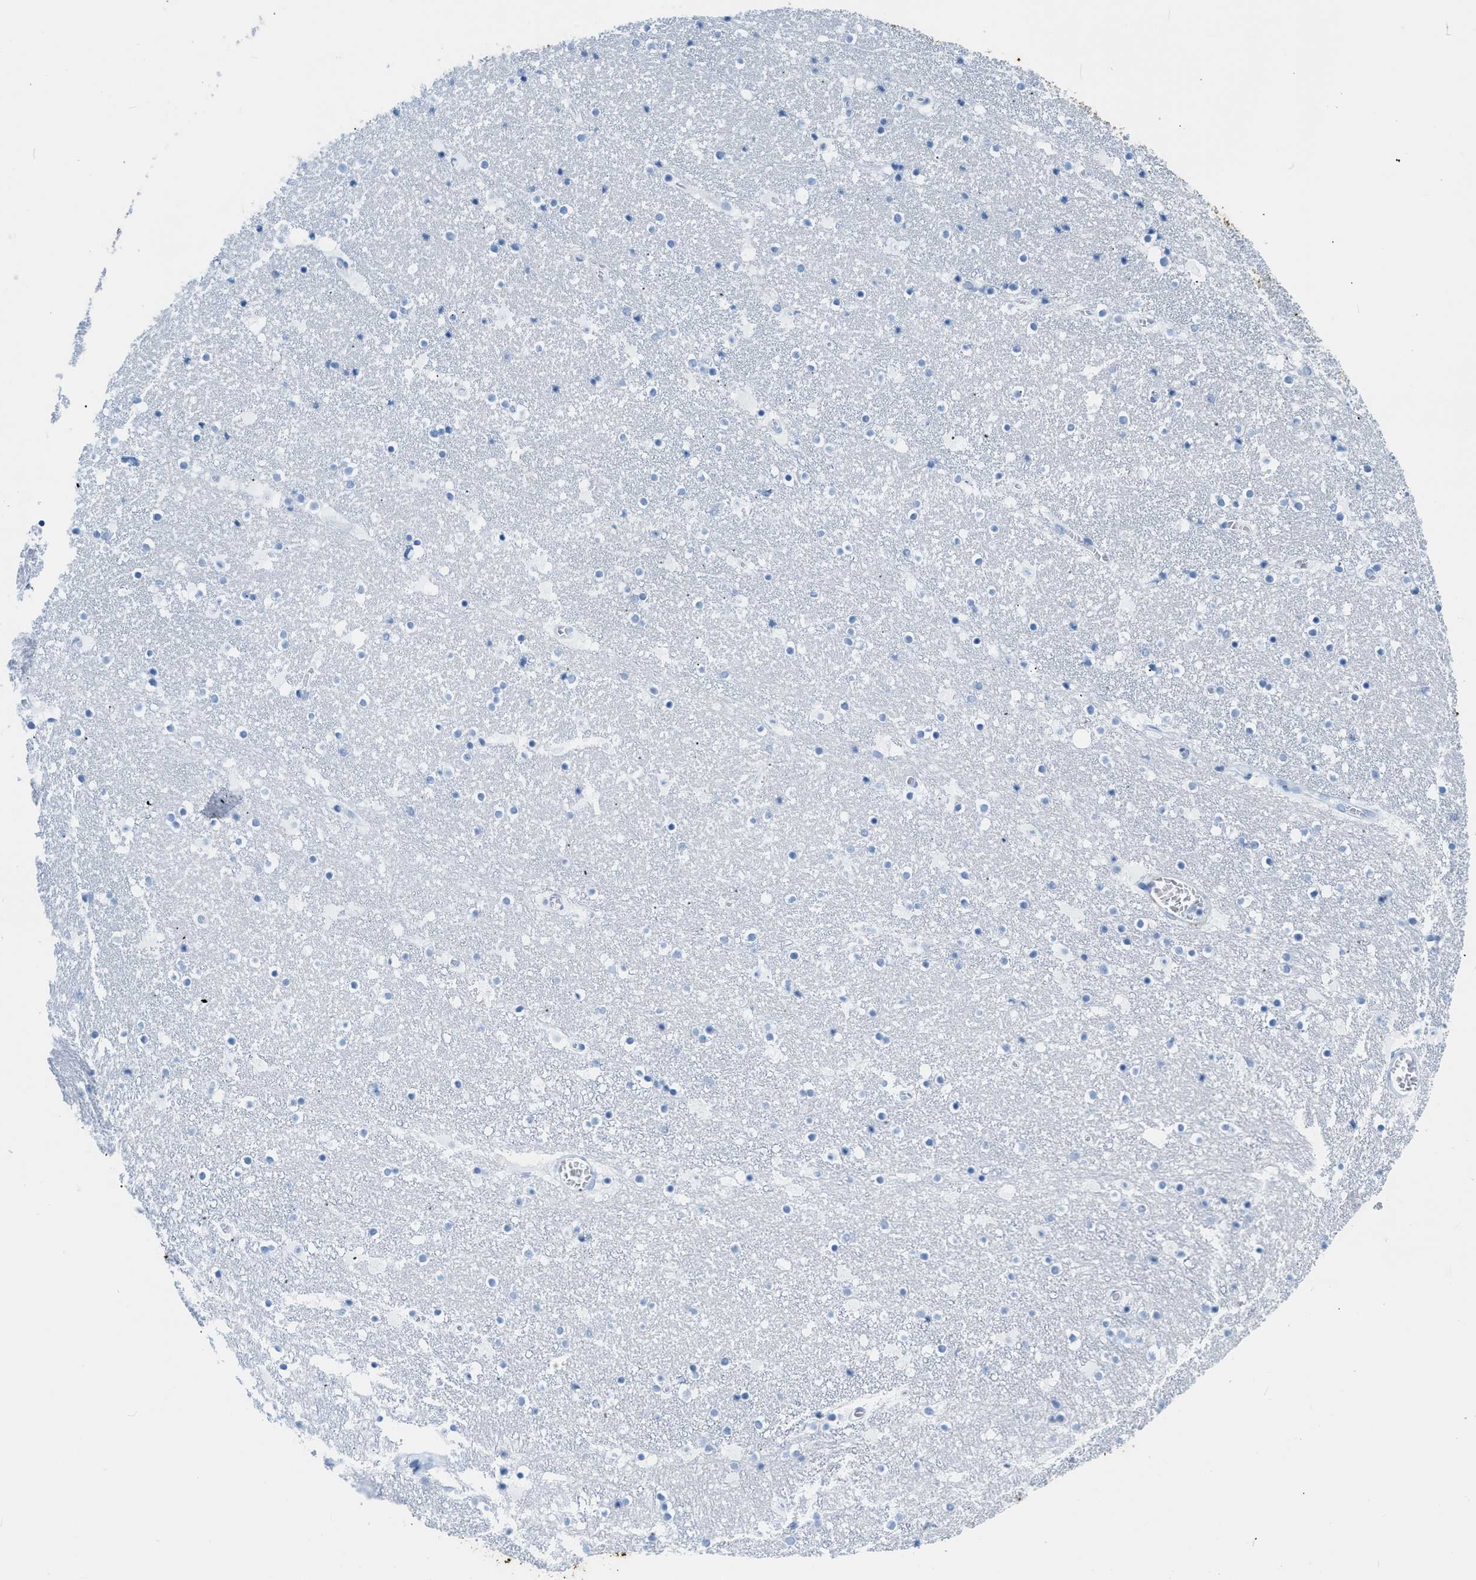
{"staining": {"intensity": "negative", "quantity": "none", "location": "none"}, "tissue": "caudate", "cell_type": "Glial cells", "image_type": "normal", "snomed": [{"axis": "morphology", "description": "Normal tissue, NOS"}, {"axis": "topography", "description": "Lateral ventricle wall"}], "caption": "Micrograph shows no protein positivity in glial cells of benign caudate. Nuclei are stained in blue.", "gene": "DES", "patient": {"sex": "male", "age": 45}}